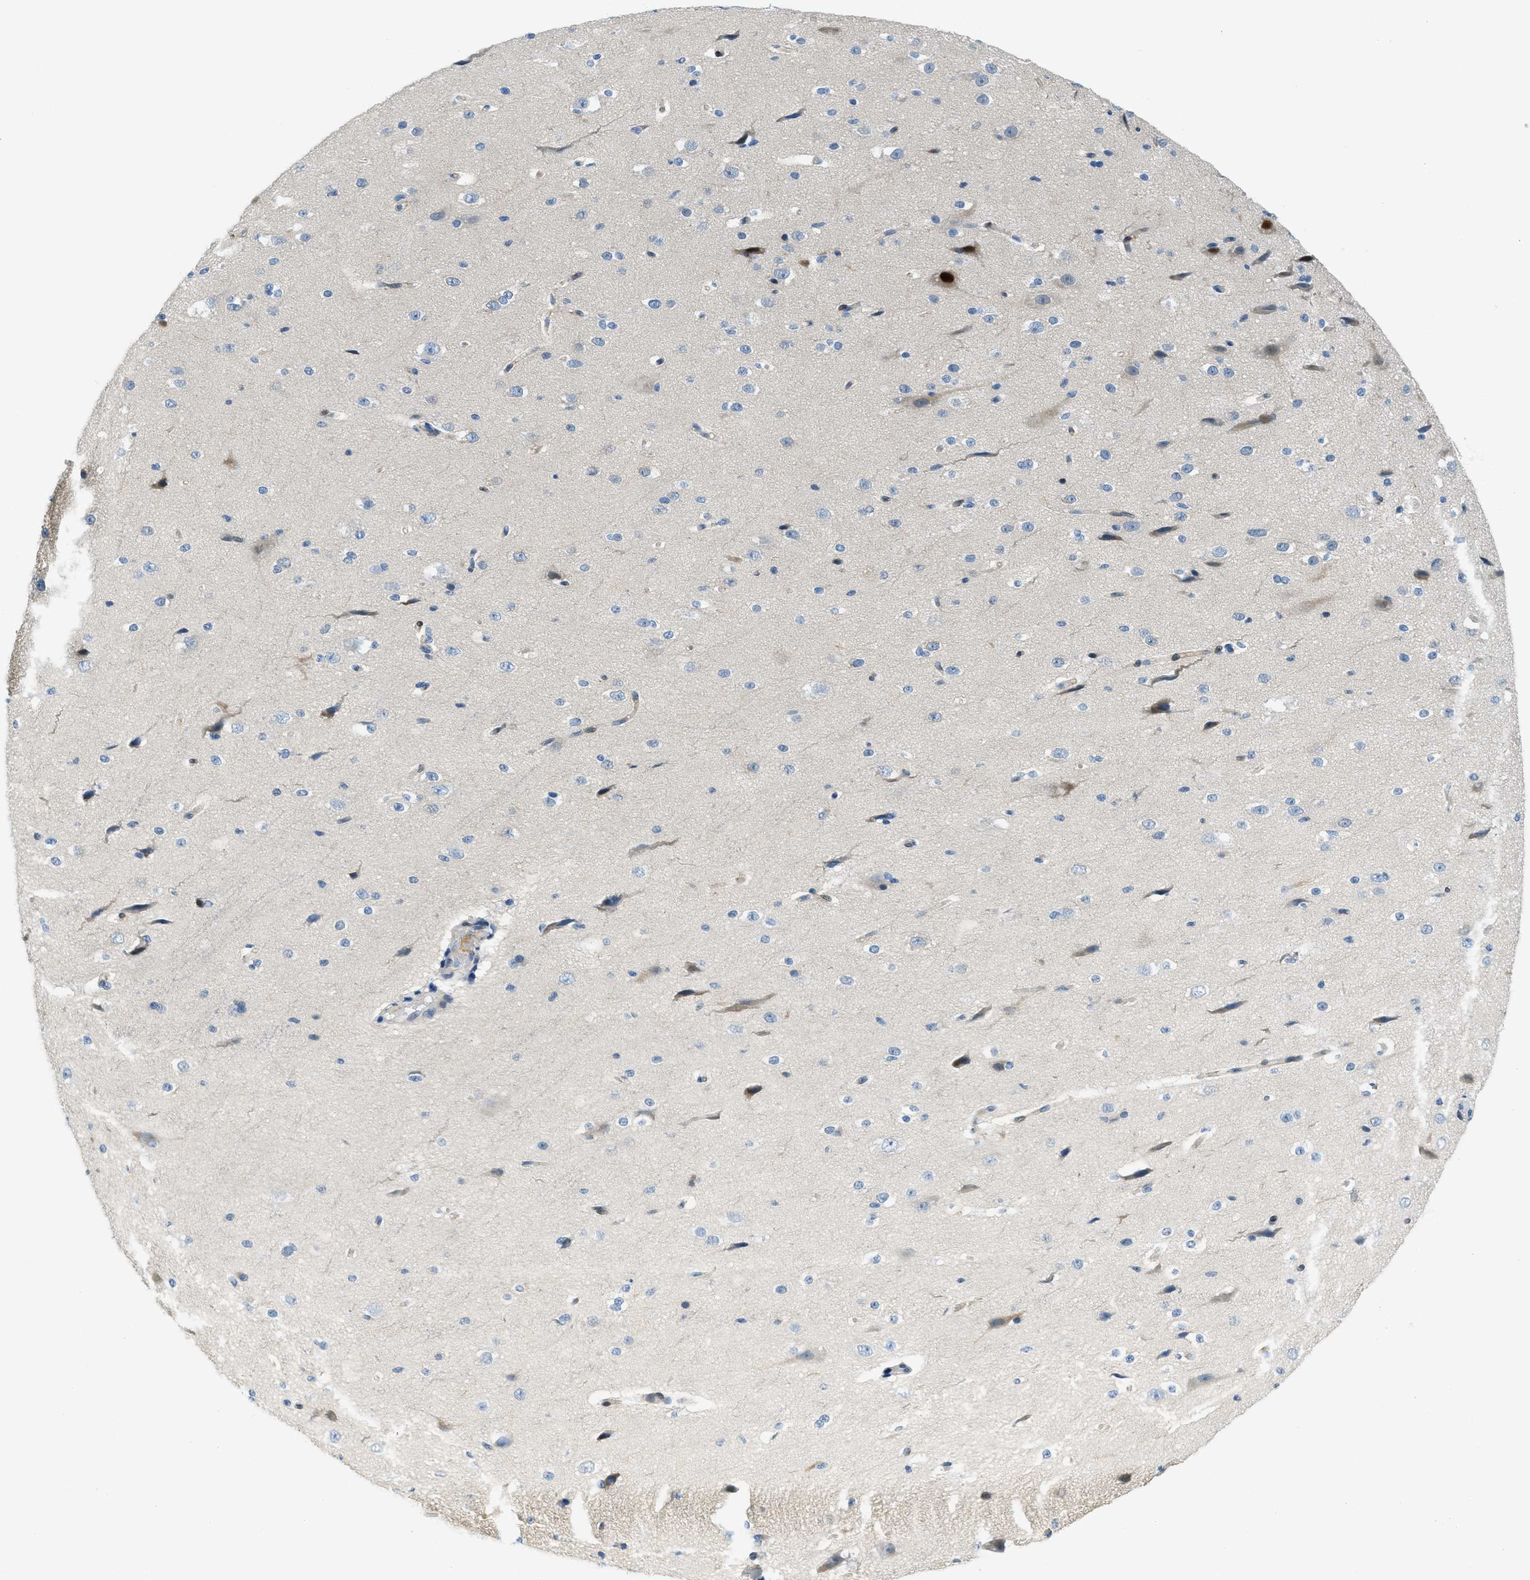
{"staining": {"intensity": "negative", "quantity": "none", "location": "none"}, "tissue": "cerebral cortex", "cell_type": "Endothelial cells", "image_type": "normal", "snomed": [{"axis": "morphology", "description": "Normal tissue, NOS"}, {"axis": "morphology", "description": "Developmental malformation"}, {"axis": "topography", "description": "Cerebral cortex"}], "caption": "DAB (3,3'-diaminobenzidine) immunohistochemical staining of unremarkable cerebral cortex demonstrates no significant staining in endothelial cells. (Brightfield microscopy of DAB immunohistochemistry at high magnification).", "gene": "CYP4X1", "patient": {"sex": "female", "age": 30}}